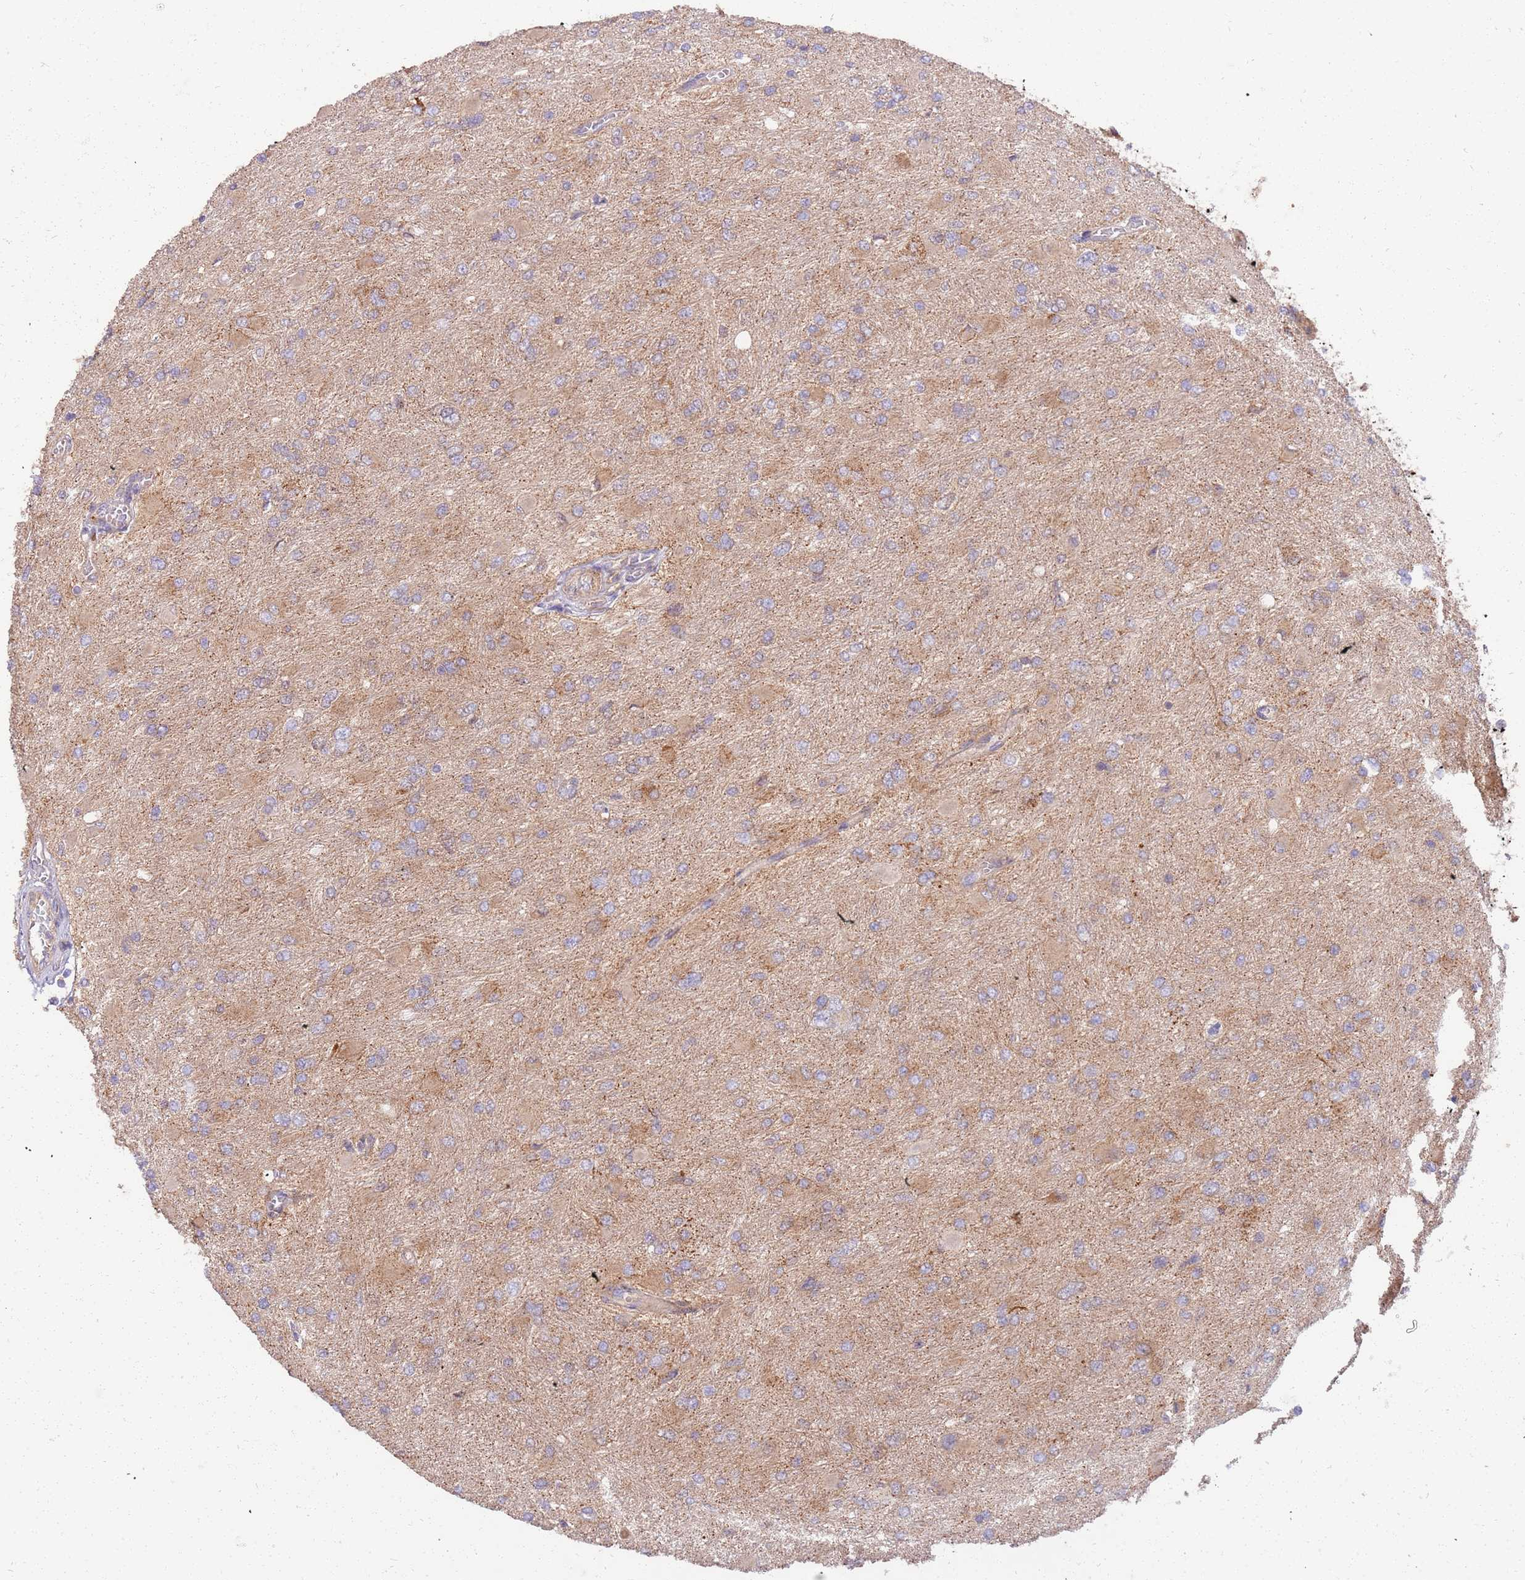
{"staining": {"intensity": "negative", "quantity": "none", "location": "none"}, "tissue": "glioma", "cell_type": "Tumor cells", "image_type": "cancer", "snomed": [{"axis": "morphology", "description": "Glioma, malignant, High grade"}, {"axis": "topography", "description": "Cerebral cortex"}], "caption": "Tumor cells show no significant protein expression in malignant glioma (high-grade).", "gene": "OSBP", "patient": {"sex": "female", "age": 36}}